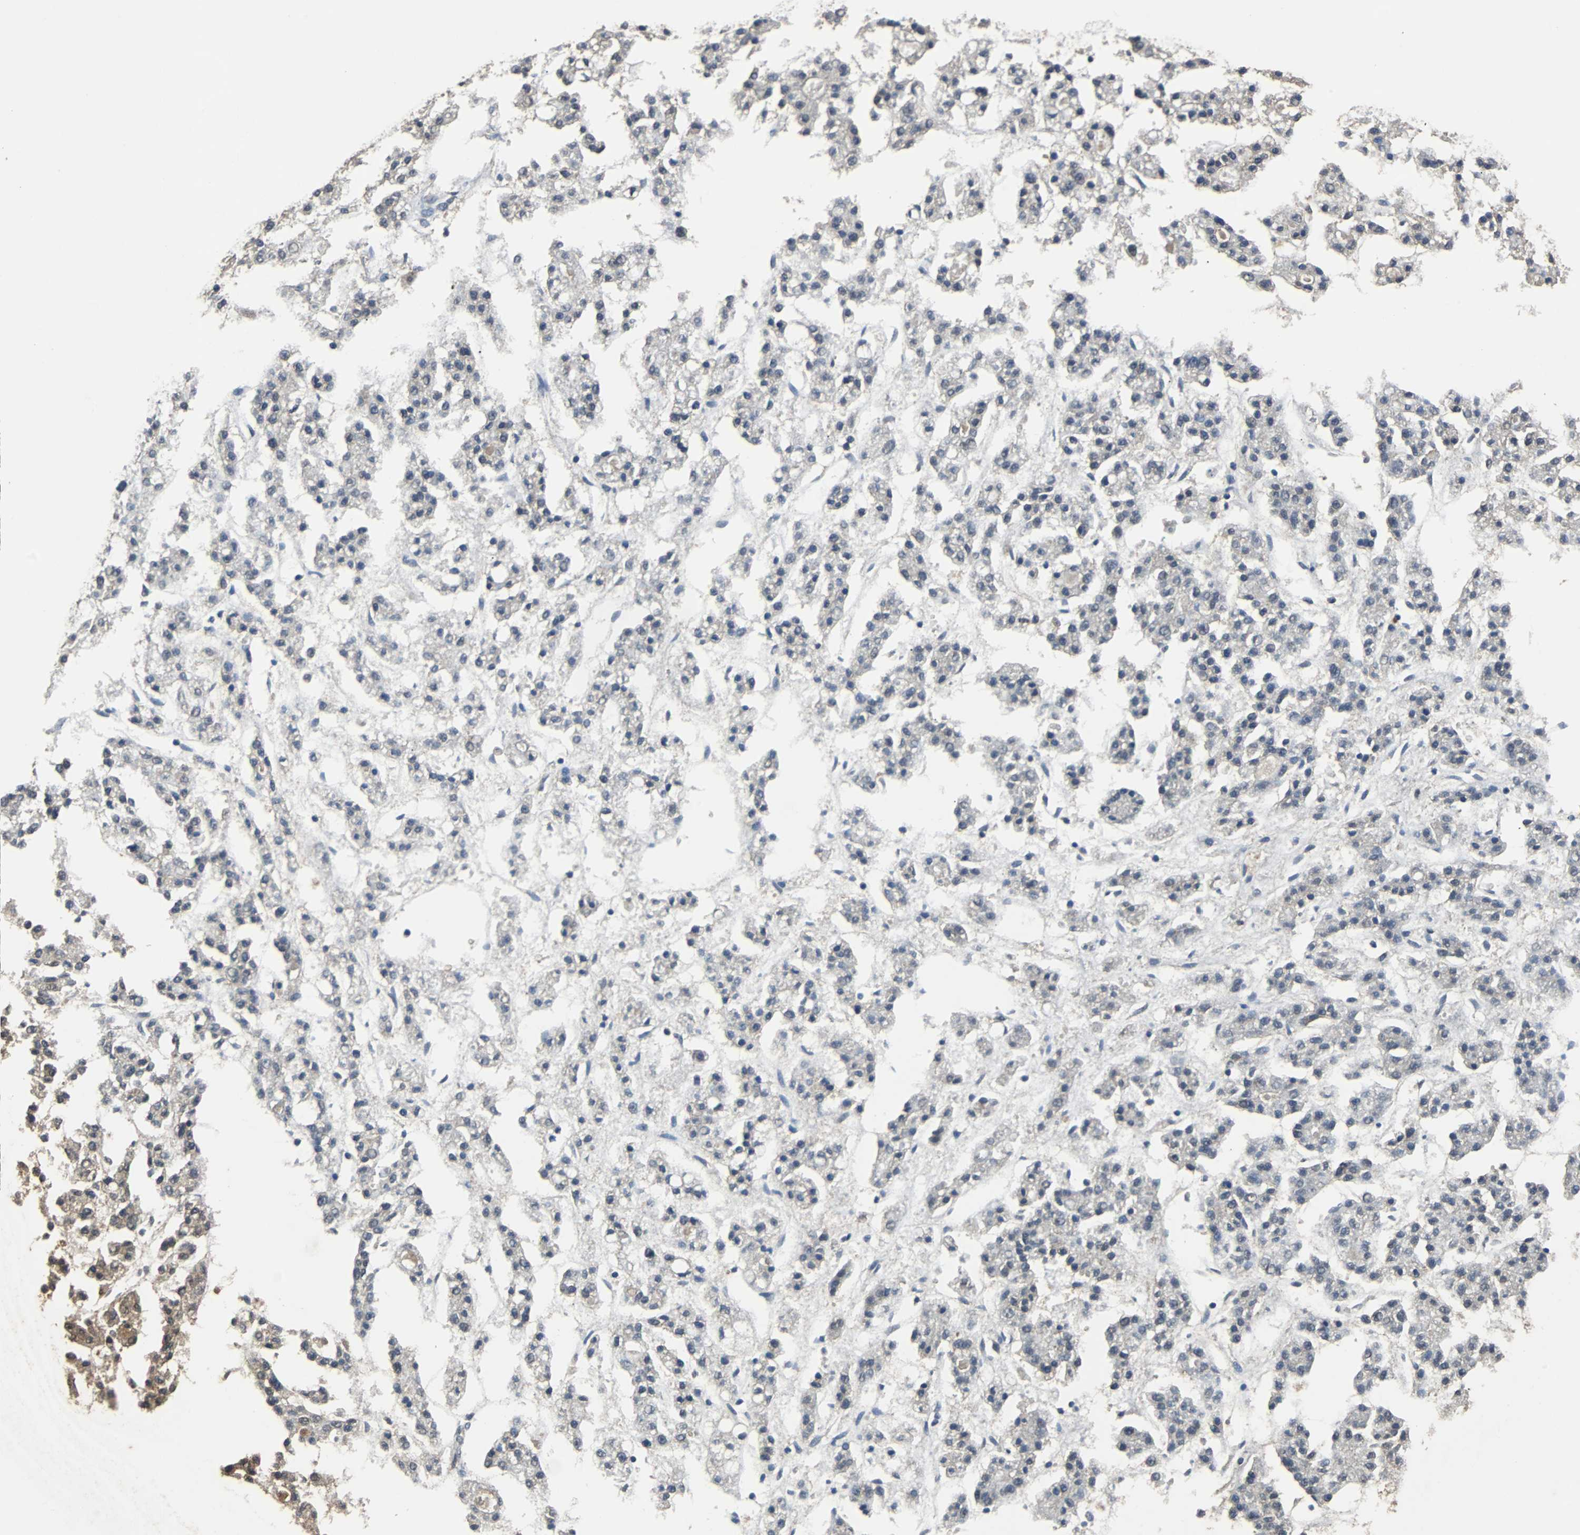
{"staining": {"intensity": "weak", "quantity": "25%-75%", "location": "cytoplasmic/membranous"}, "tissue": "liver cancer", "cell_type": "Tumor cells", "image_type": "cancer", "snomed": [{"axis": "morphology", "description": "Carcinoma, Hepatocellular, NOS"}, {"axis": "topography", "description": "Liver"}], "caption": "Immunohistochemistry (DAB) staining of human hepatocellular carcinoma (liver) exhibits weak cytoplasmic/membranous protein staining in approximately 25%-75% of tumor cells. The staining was performed using DAB to visualize the protein expression in brown, while the nuclei were stained in blue with hematoxylin (Magnification: 20x).", "gene": "VBP1", "patient": {"sex": "male", "age": 70}}